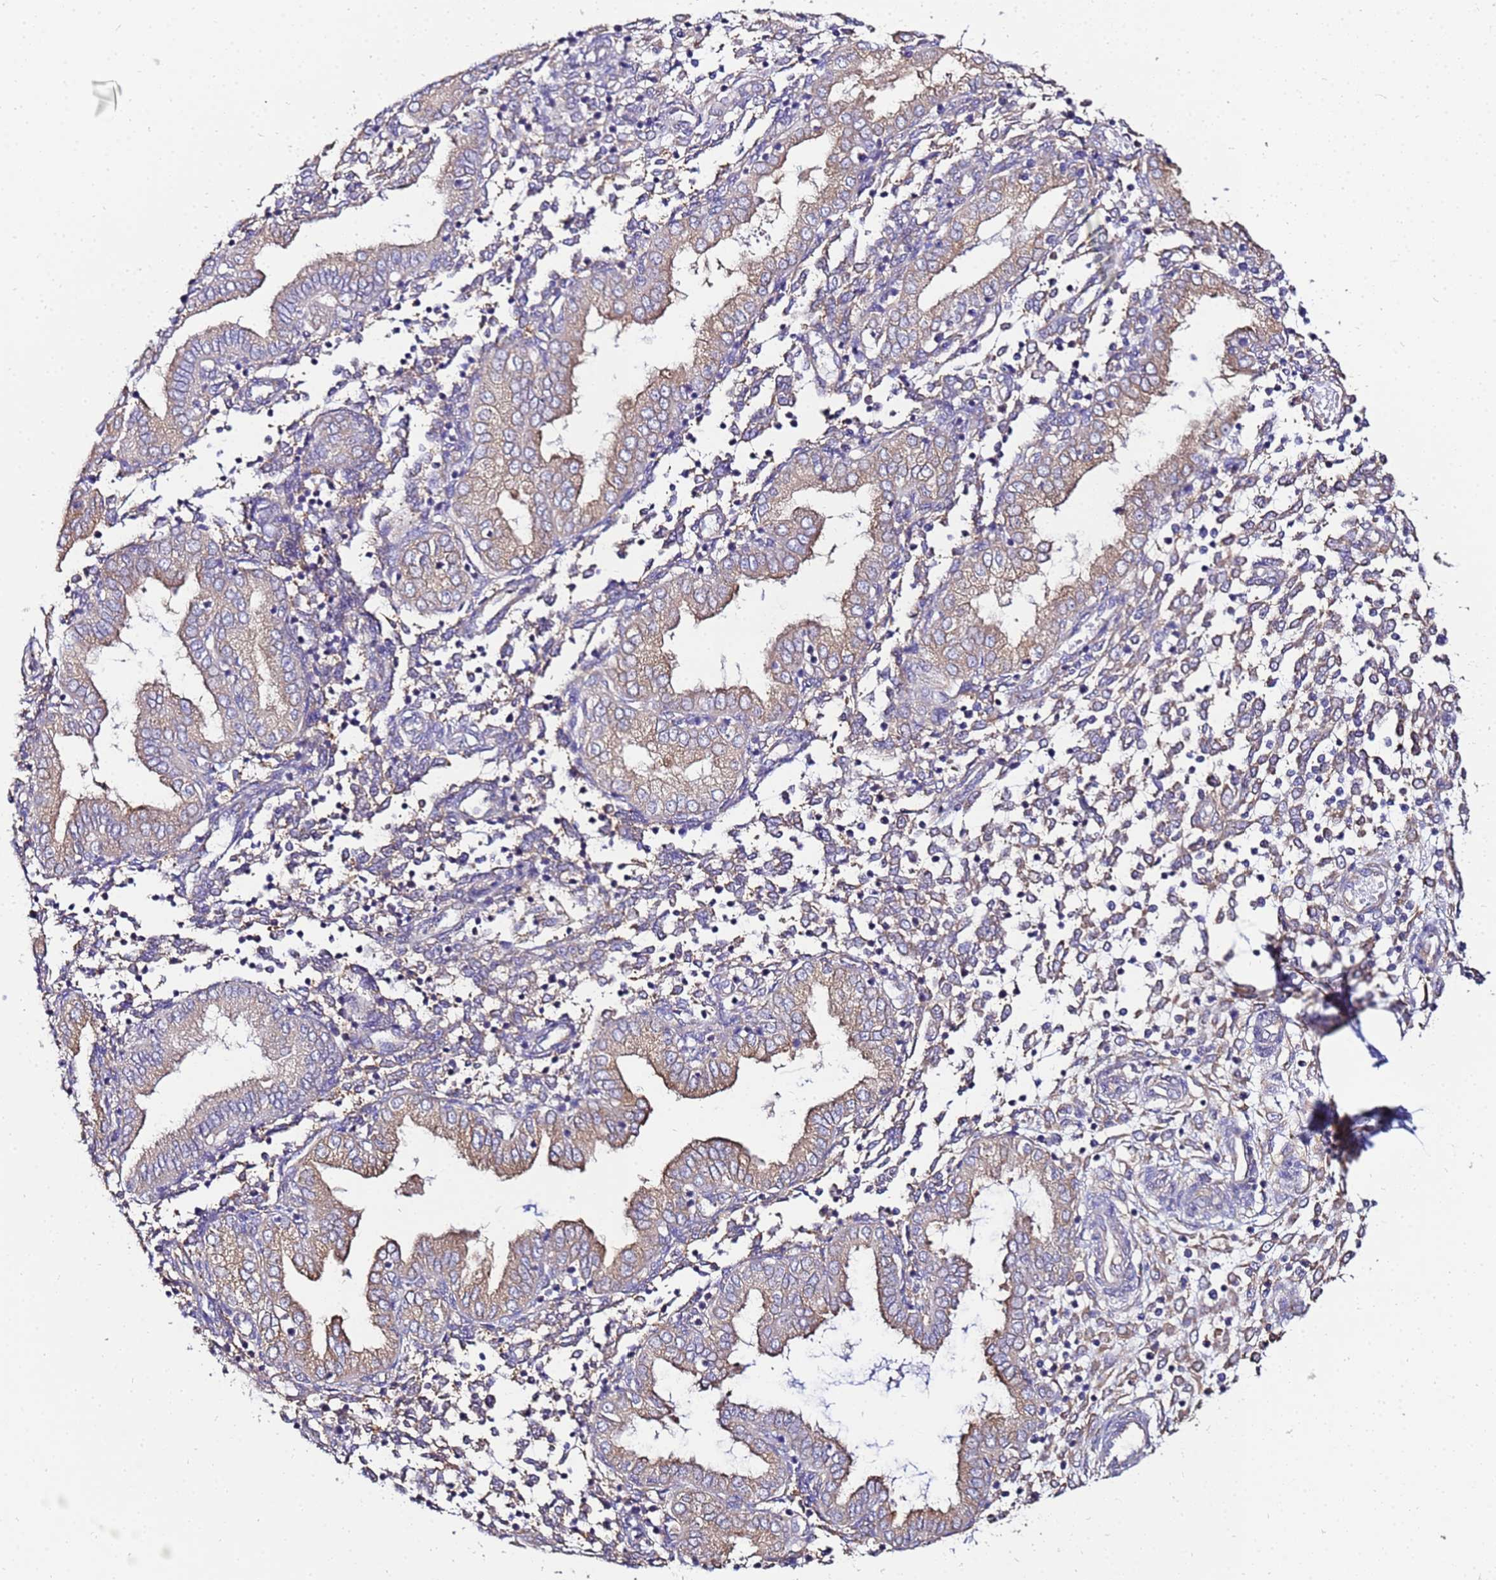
{"staining": {"intensity": "weak", "quantity": ">75%", "location": "cytoplasmic/membranous"}, "tissue": "endometrium", "cell_type": "Cells in endometrial stroma", "image_type": "normal", "snomed": [{"axis": "morphology", "description": "Normal tissue, NOS"}, {"axis": "topography", "description": "Endometrium"}], "caption": "Immunohistochemistry (IHC) of normal human endometrium exhibits low levels of weak cytoplasmic/membranous staining in about >75% of cells in endometrial stroma. (brown staining indicates protein expression, while blue staining denotes nuclei).", "gene": "NARS1", "patient": {"sex": "female", "age": 53}}